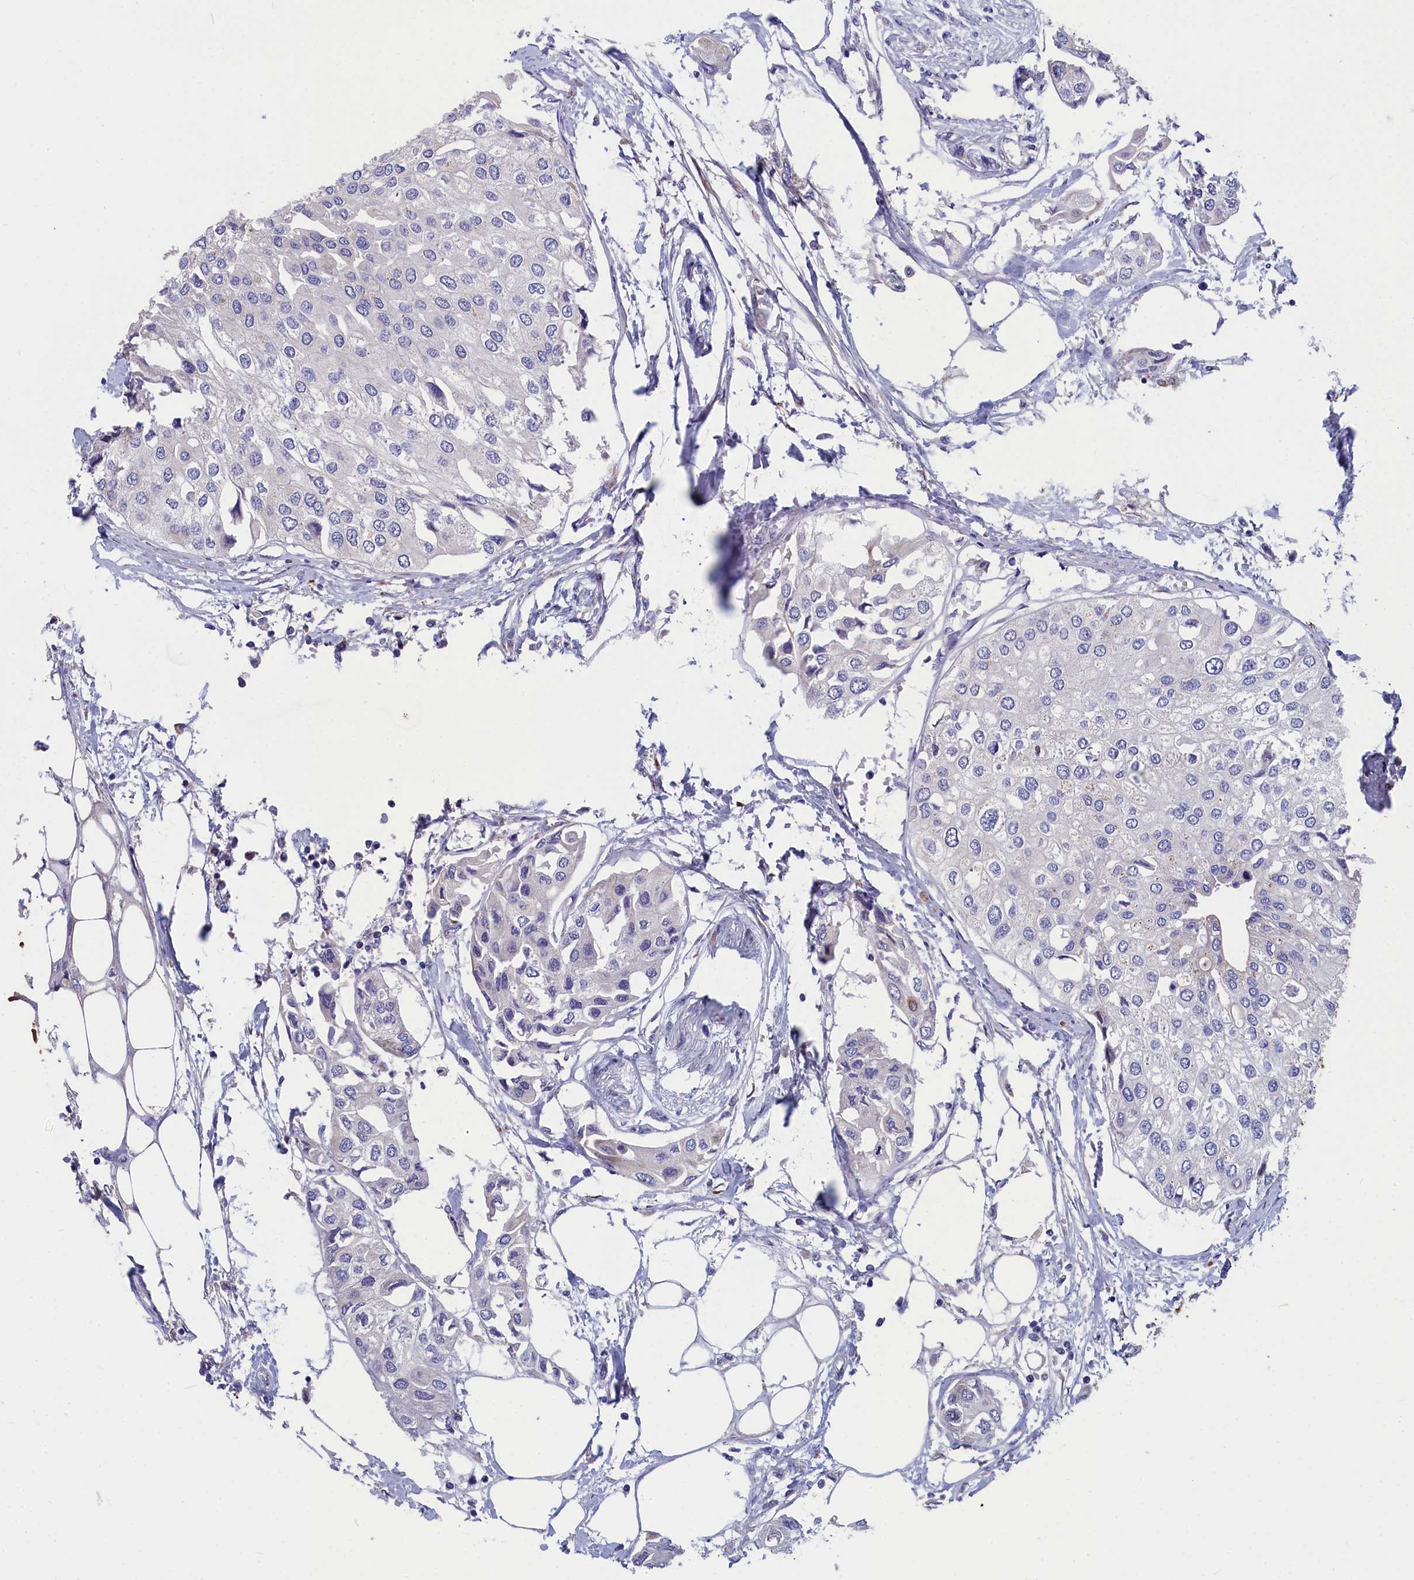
{"staining": {"intensity": "negative", "quantity": "none", "location": "none"}, "tissue": "urothelial cancer", "cell_type": "Tumor cells", "image_type": "cancer", "snomed": [{"axis": "morphology", "description": "Urothelial carcinoma, High grade"}, {"axis": "topography", "description": "Urinary bladder"}], "caption": "This photomicrograph is of urothelial cancer stained with immunohistochemistry to label a protein in brown with the nuclei are counter-stained blue. There is no staining in tumor cells.", "gene": "TUBGCP4", "patient": {"sex": "male", "age": 64}}